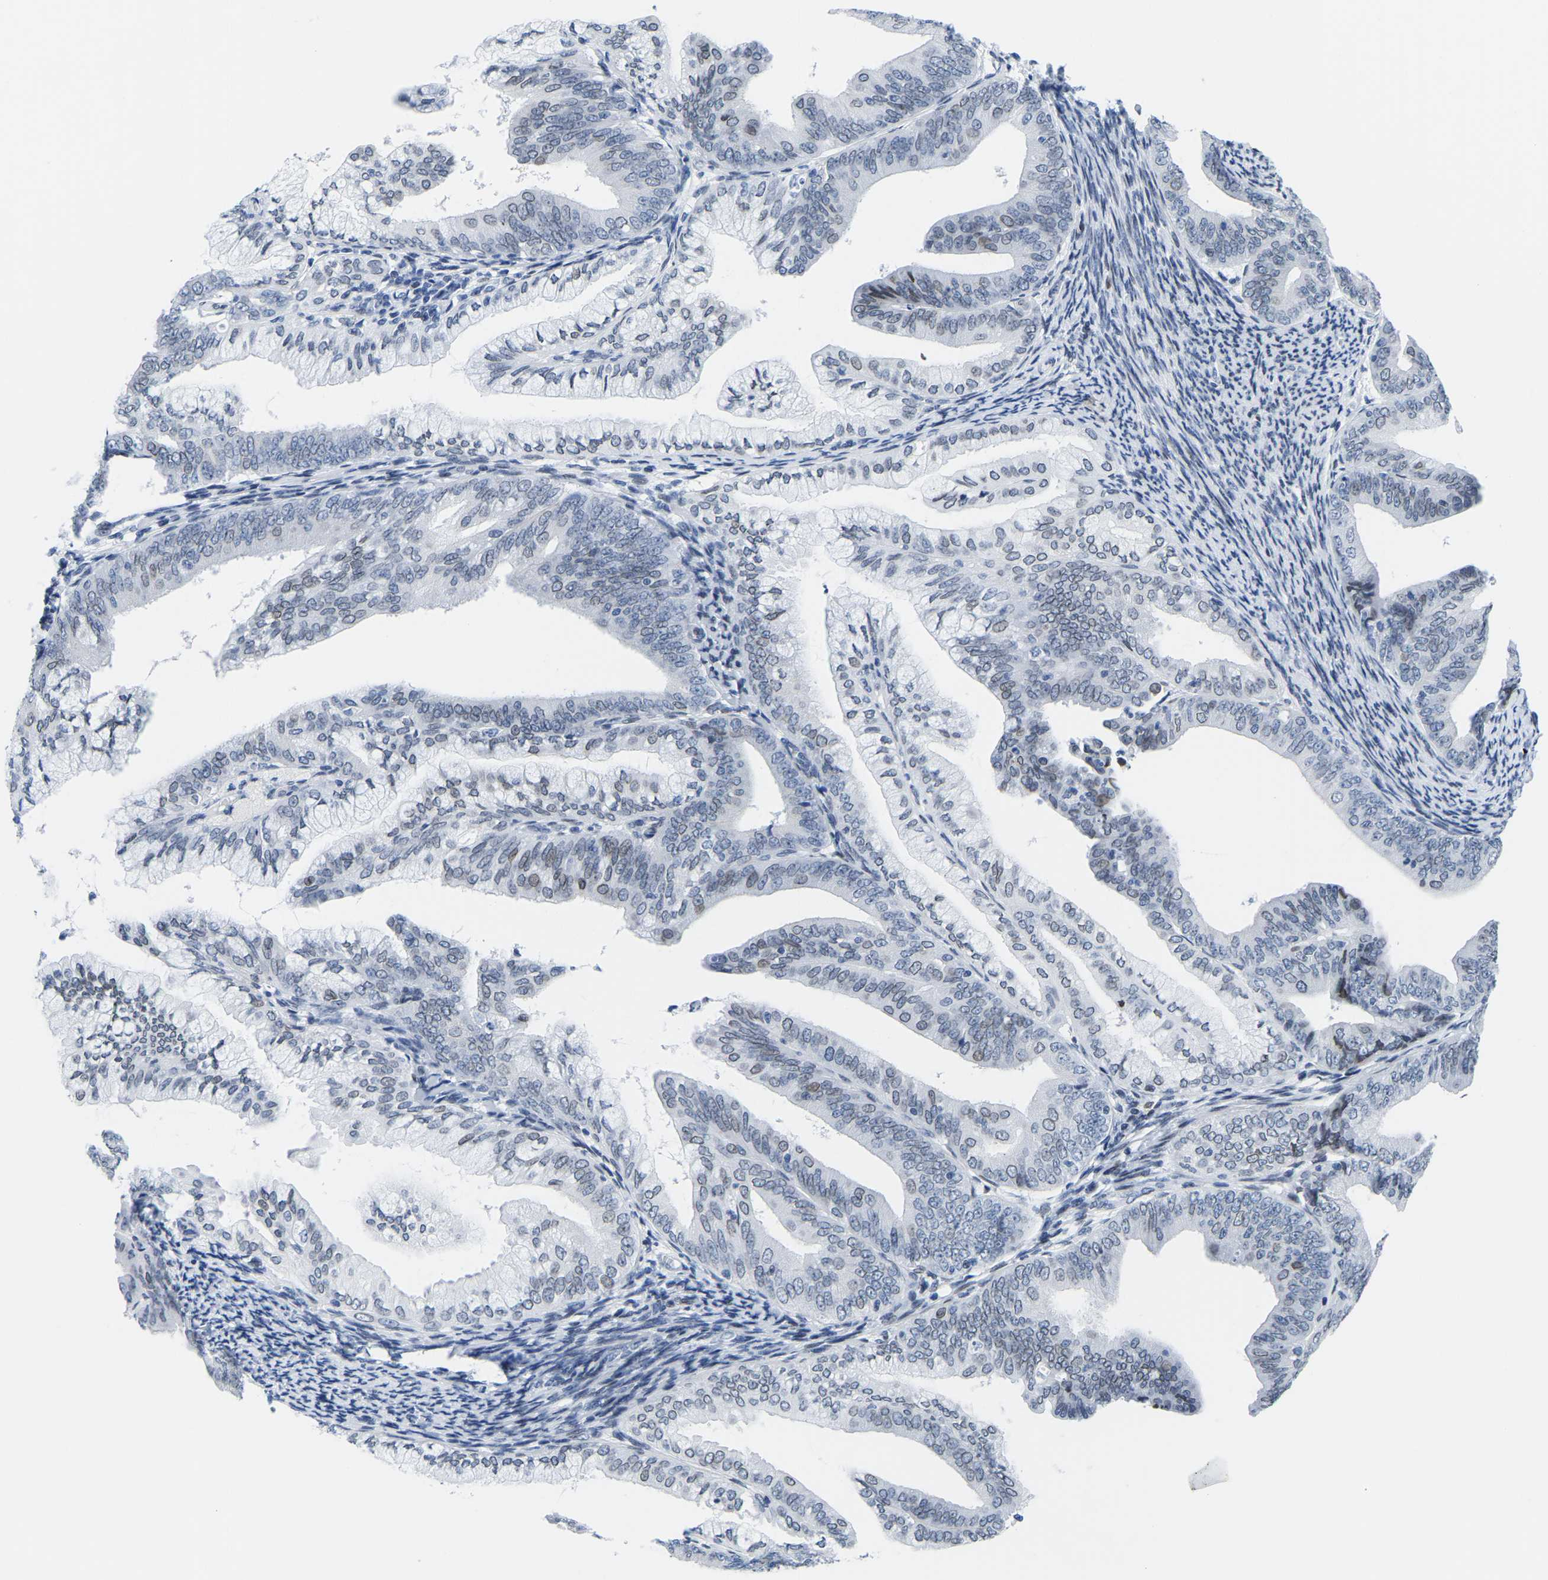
{"staining": {"intensity": "weak", "quantity": "25%-75%", "location": "cytoplasmic/membranous,nuclear"}, "tissue": "endometrial cancer", "cell_type": "Tumor cells", "image_type": "cancer", "snomed": [{"axis": "morphology", "description": "Adenocarcinoma, NOS"}, {"axis": "topography", "description": "Endometrium"}], "caption": "A low amount of weak cytoplasmic/membranous and nuclear expression is present in approximately 25%-75% of tumor cells in endometrial adenocarcinoma tissue.", "gene": "UPK3A", "patient": {"sex": "female", "age": 63}}